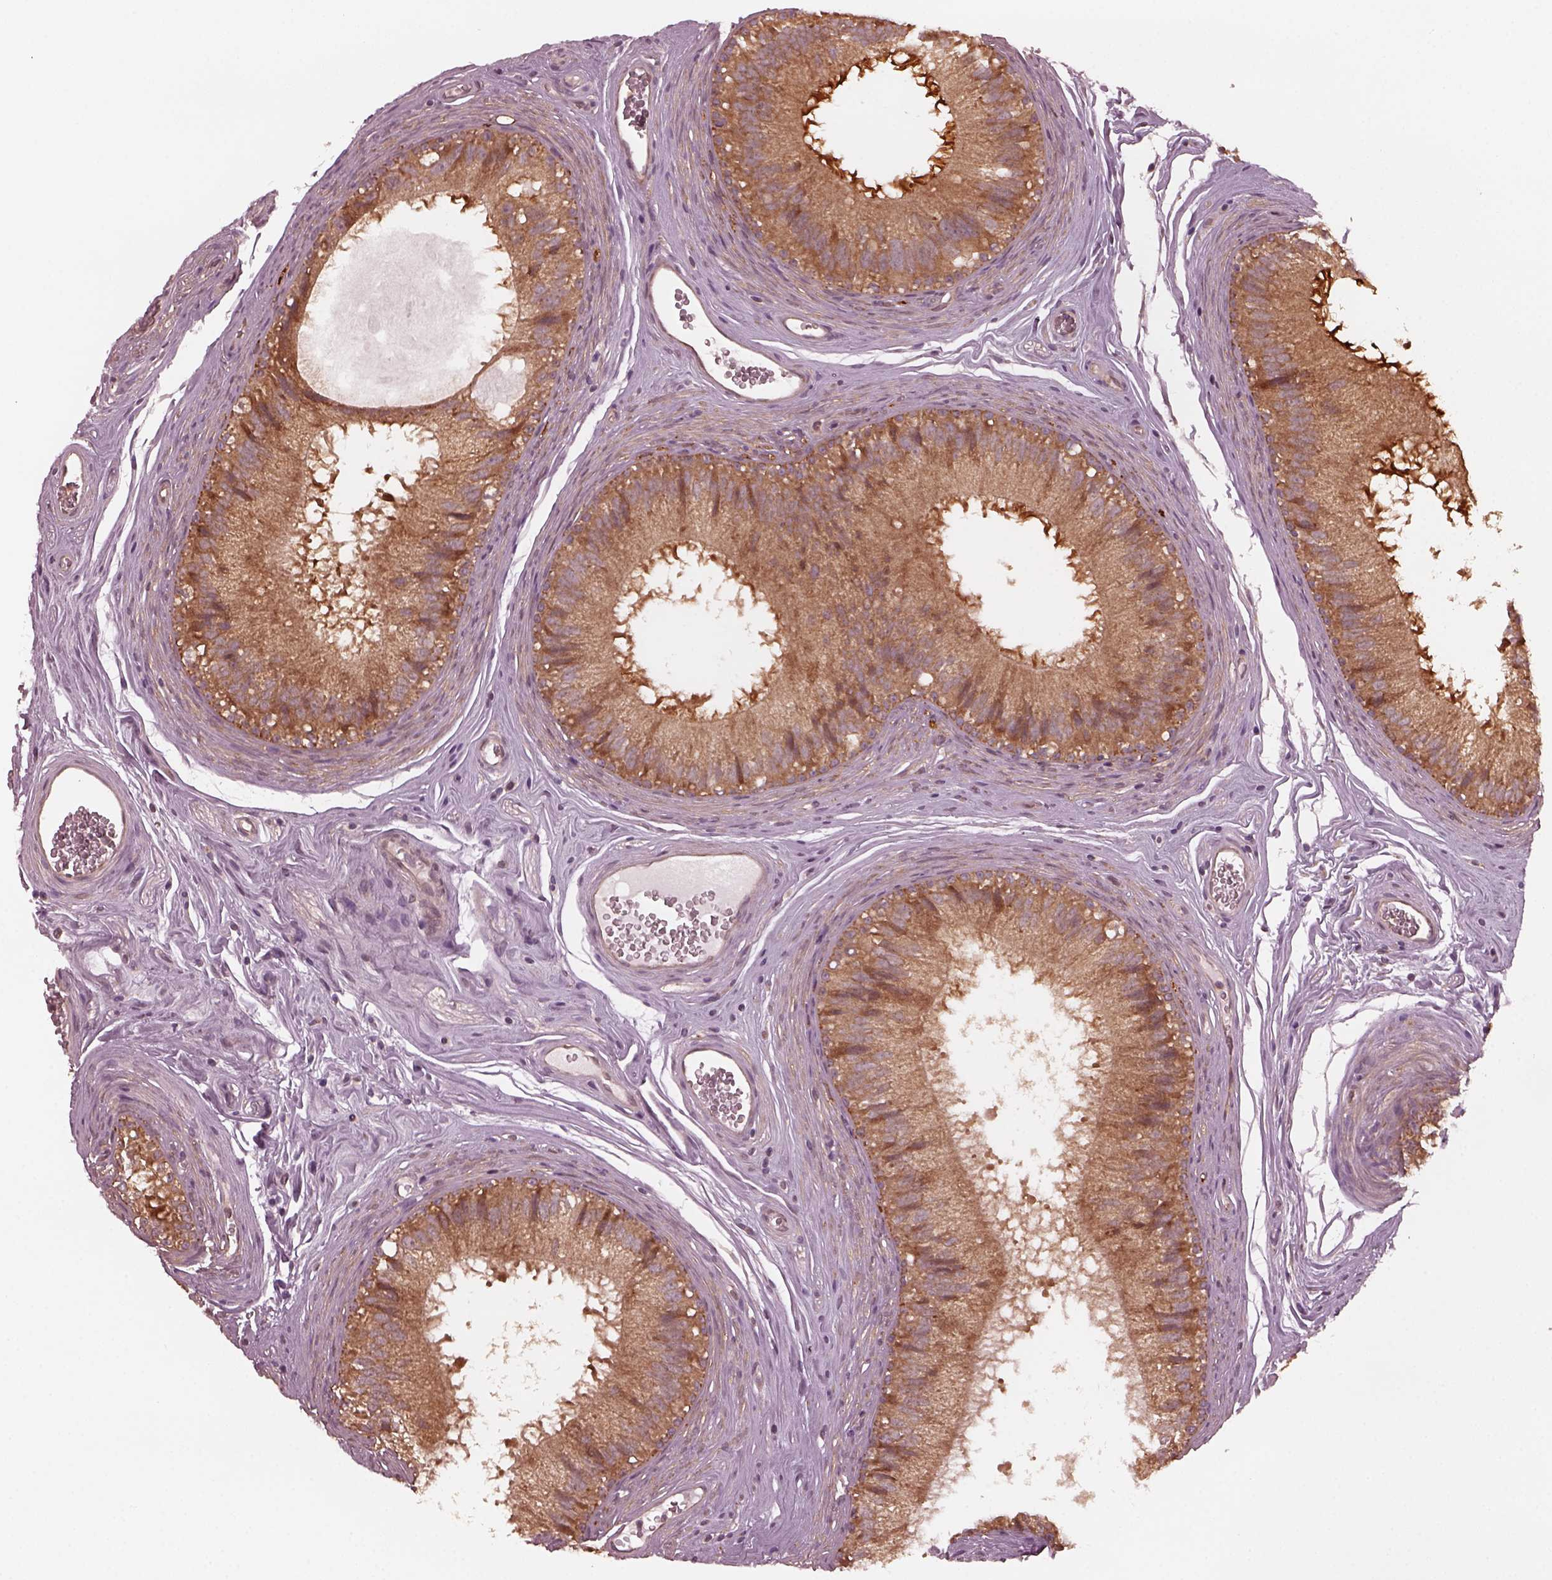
{"staining": {"intensity": "moderate", "quantity": ">75%", "location": "cytoplasmic/membranous"}, "tissue": "epididymis", "cell_type": "Glandular cells", "image_type": "normal", "snomed": [{"axis": "morphology", "description": "Normal tissue, NOS"}, {"axis": "topography", "description": "Epididymis"}], "caption": "Epididymis stained with a brown dye displays moderate cytoplasmic/membranous positive positivity in about >75% of glandular cells.", "gene": "FAF2", "patient": {"sex": "male", "age": 37}}